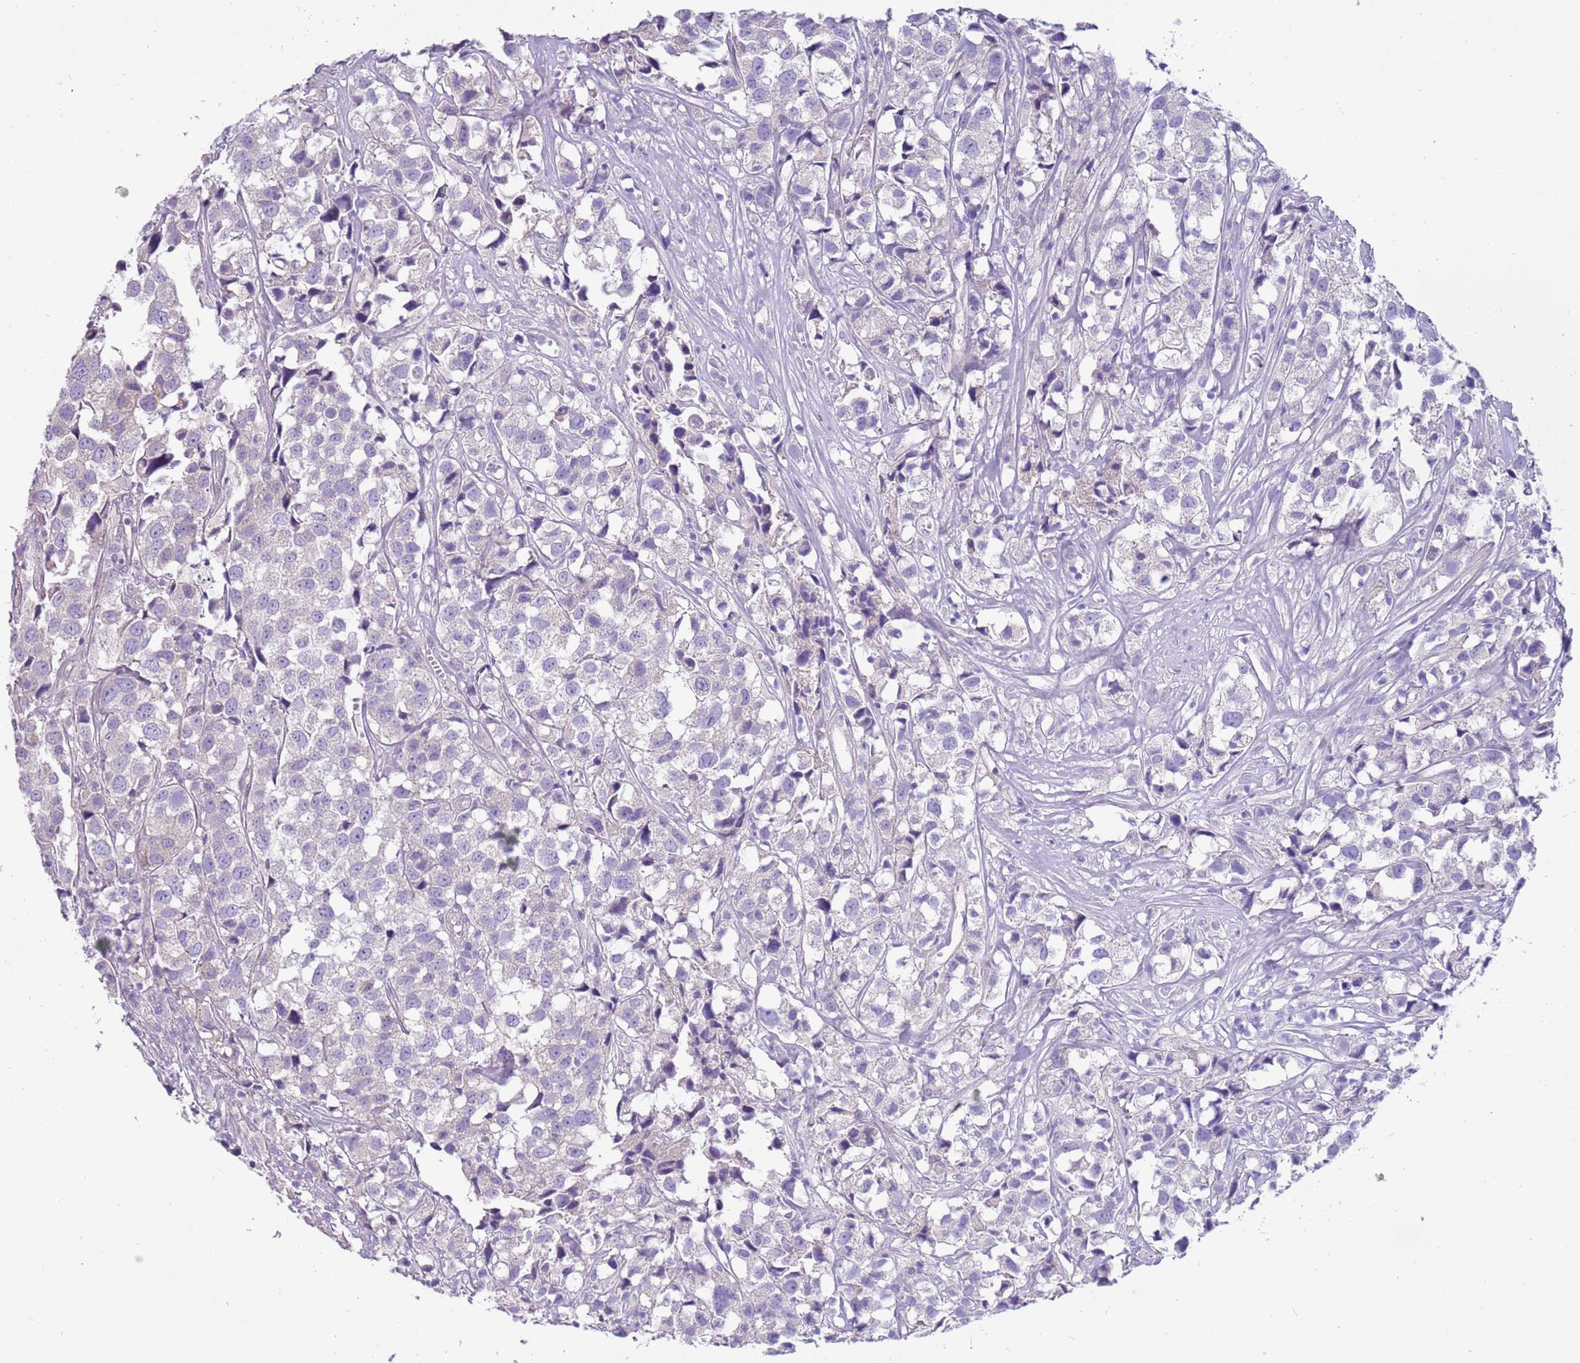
{"staining": {"intensity": "negative", "quantity": "none", "location": "none"}, "tissue": "urothelial cancer", "cell_type": "Tumor cells", "image_type": "cancer", "snomed": [{"axis": "morphology", "description": "Urothelial carcinoma, High grade"}, {"axis": "topography", "description": "Urinary bladder"}], "caption": "High-grade urothelial carcinoma stained for a protein using immunohistochemistry (IHC) shows no positivity tumor cells.", "gene": "SERINC3", "patient": {"sex": "female", "age": 75}}